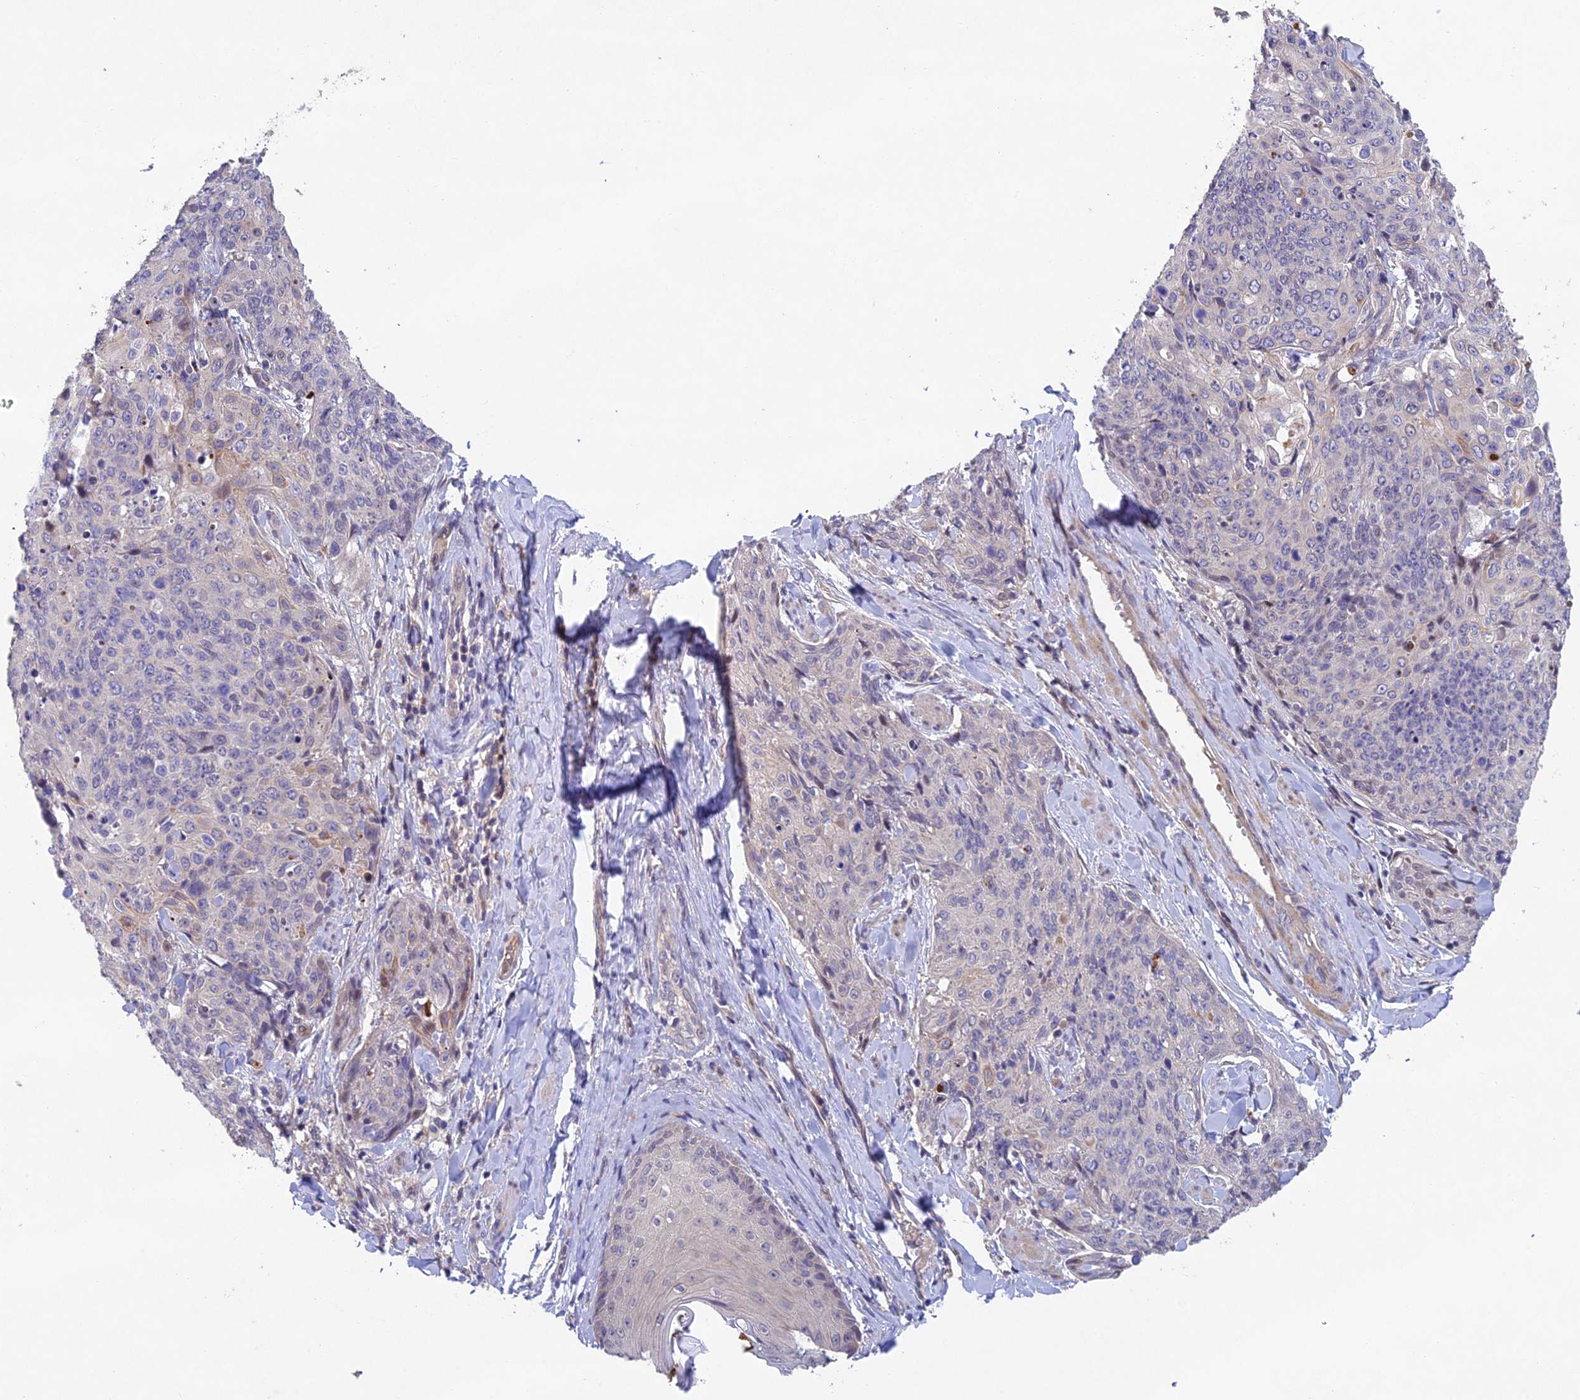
{"staining": {"intensity": "negative", "quantity": "none", "location": "none"}, "tissue": "skin cancer", "cell_type": "Tumor cells", "image_type": "cancer", "snomed": [{"axis": "morphology", "description": "Squamous cell carcinoma, NOS"}, {"axis": "topography", "description": "Skin"}, {"axis": "topography", "description": "Vulva"}], "caption": "A high-resolution image shows immunohistochemistry staining of skin cancer (squamous cell carcinoma), which displays no significant staining in tumor cells.", "gene": "NSMCE1", "patient": {"sex": "female", "age": 85}}